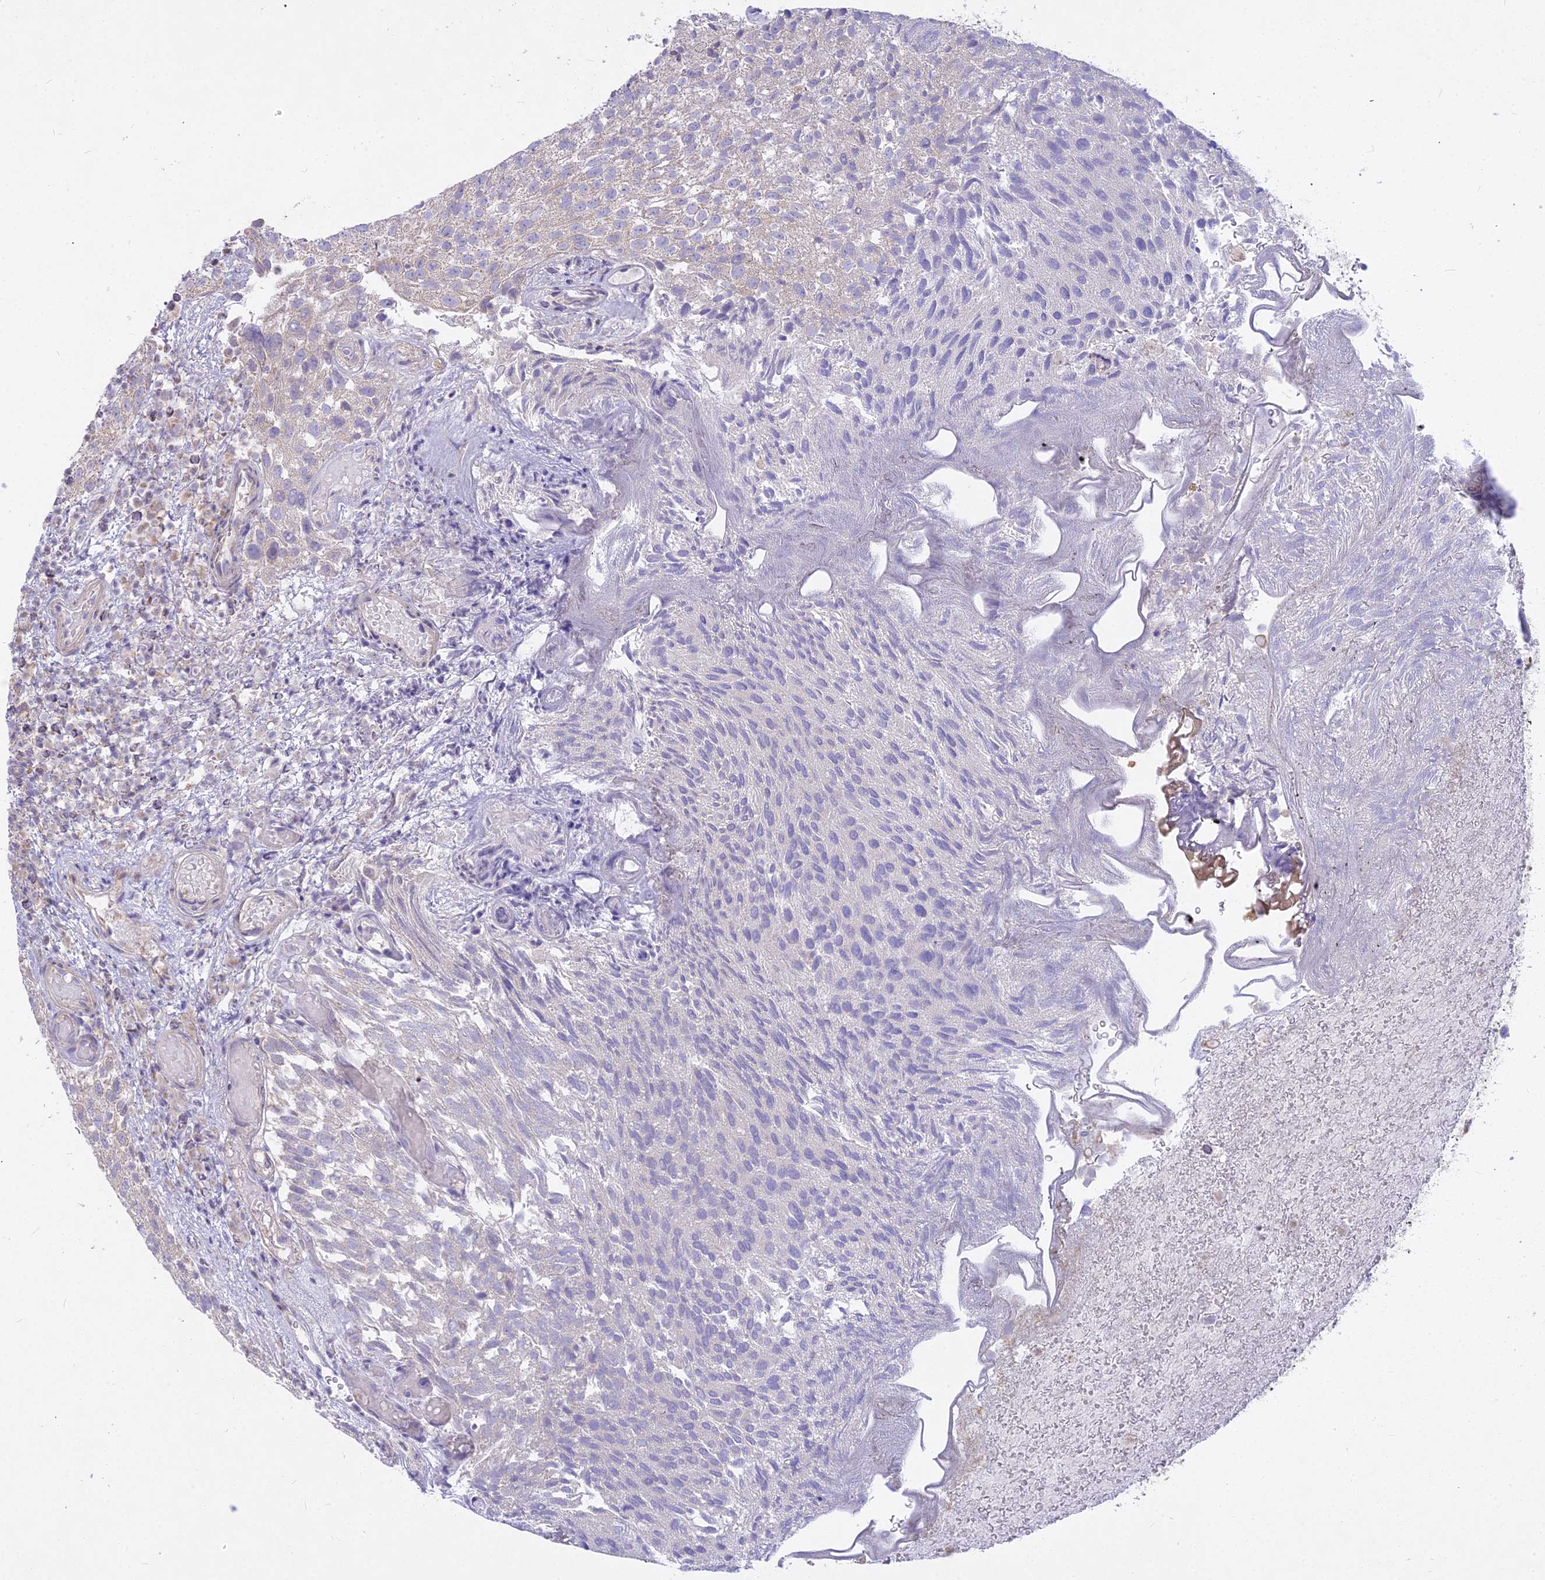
{"staining": {"intensity": "negative", "quantity": "none", "location": "none"}, "tissue": "urothelial cancer", "cell_type": "Tumor cells", "image_type": "cancer", "snomed": [{"axis": "morphology", "description": "Urothelial carcinoma, Low grade"}, {"axis": "topography", "description": "Urinary bladder"}], "caption": "IHC of low-grade urothelial carcinoma exhibits no positivity in tumor cells. The staining was performed using DAB to visualize the protein expression in brown, while the nuclei were stained in blue with hematoxylin (Magnification: 20x).", "gene": "MICU2", "patient": {"sex": "male", "age": 78}}